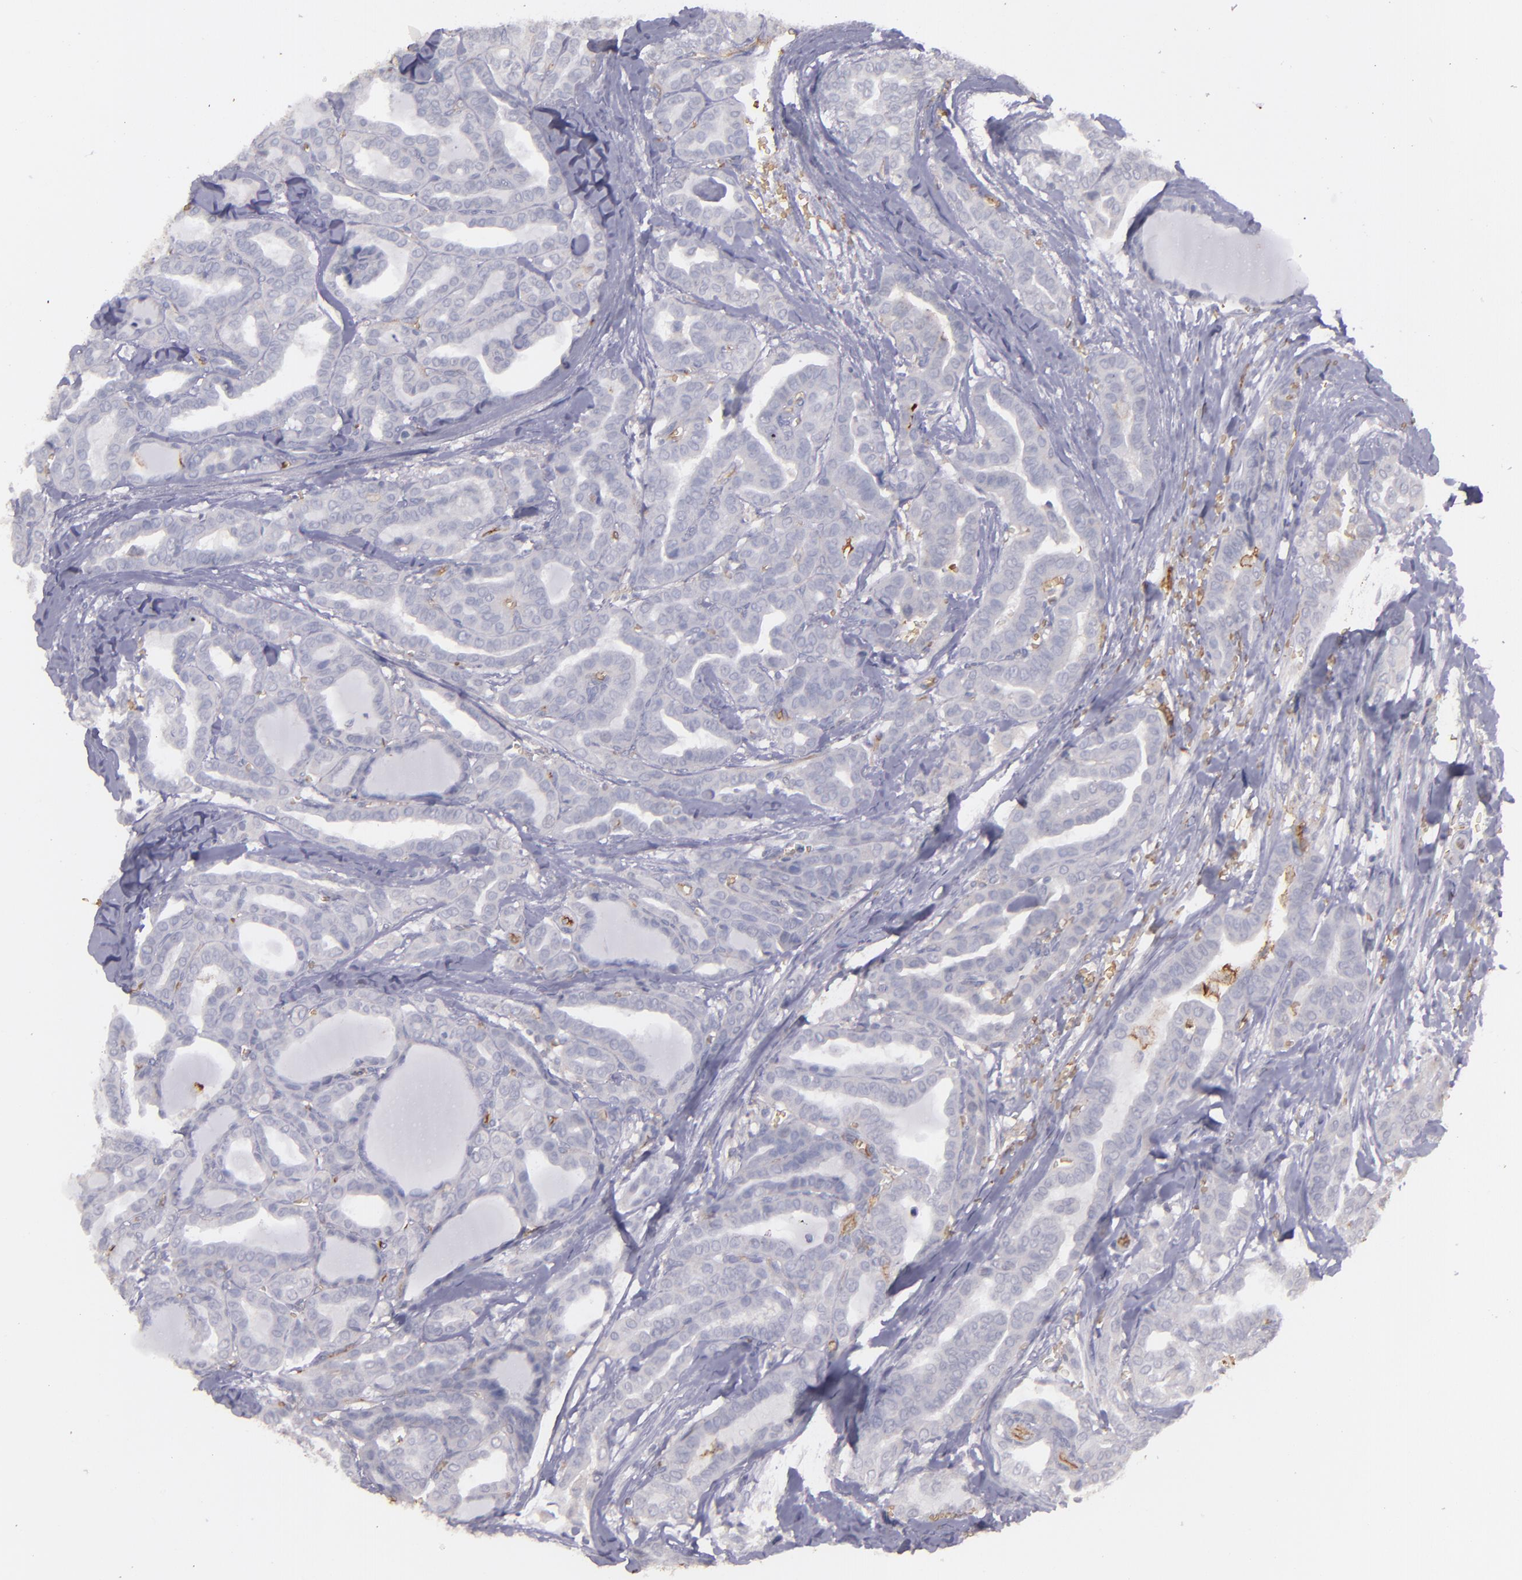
{"staining": {"intensity": "negative", "quantity": "none", "location": "none"}, "tissue": "thyroid cancer", "cell_type": "Tumor cells", "image_type": "cancer", "snomed": [{"axis": "morphology", "description": "Carcinoma, NOS"}, {"axis": "topography", "description": "Thyroid gland"}], "caption": "The immunohistochemistry micrograph has no significant expression in tumor cells of thyroid cancer tissue.", "gene": "ACE", "patient": {"sex": "female", "age": 91}}